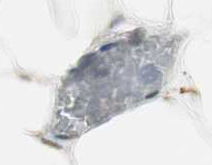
{"staining": {"intensity": "weak", "quantity": ">75%", "location": "nuclear"}, "tissue": "adipose tissue", "cell_type": "Adipocytes", "image_type": "normal", "snomed": [{"axis": "morphology", "description": "Normal tissue, NOS"}, {"axis": "topography", "description": "Breast"}, {"axis": "topography", "description": "Adipose tissue"}], "caption": "Immunohistochemical staining of normal human adipose tissue demonstrates >75% levels of weak nuclear protein positivity in approximately >75% of adipocytes.", "gene": "TMEM260", "patient": {"sex": "female", "age": 25}}